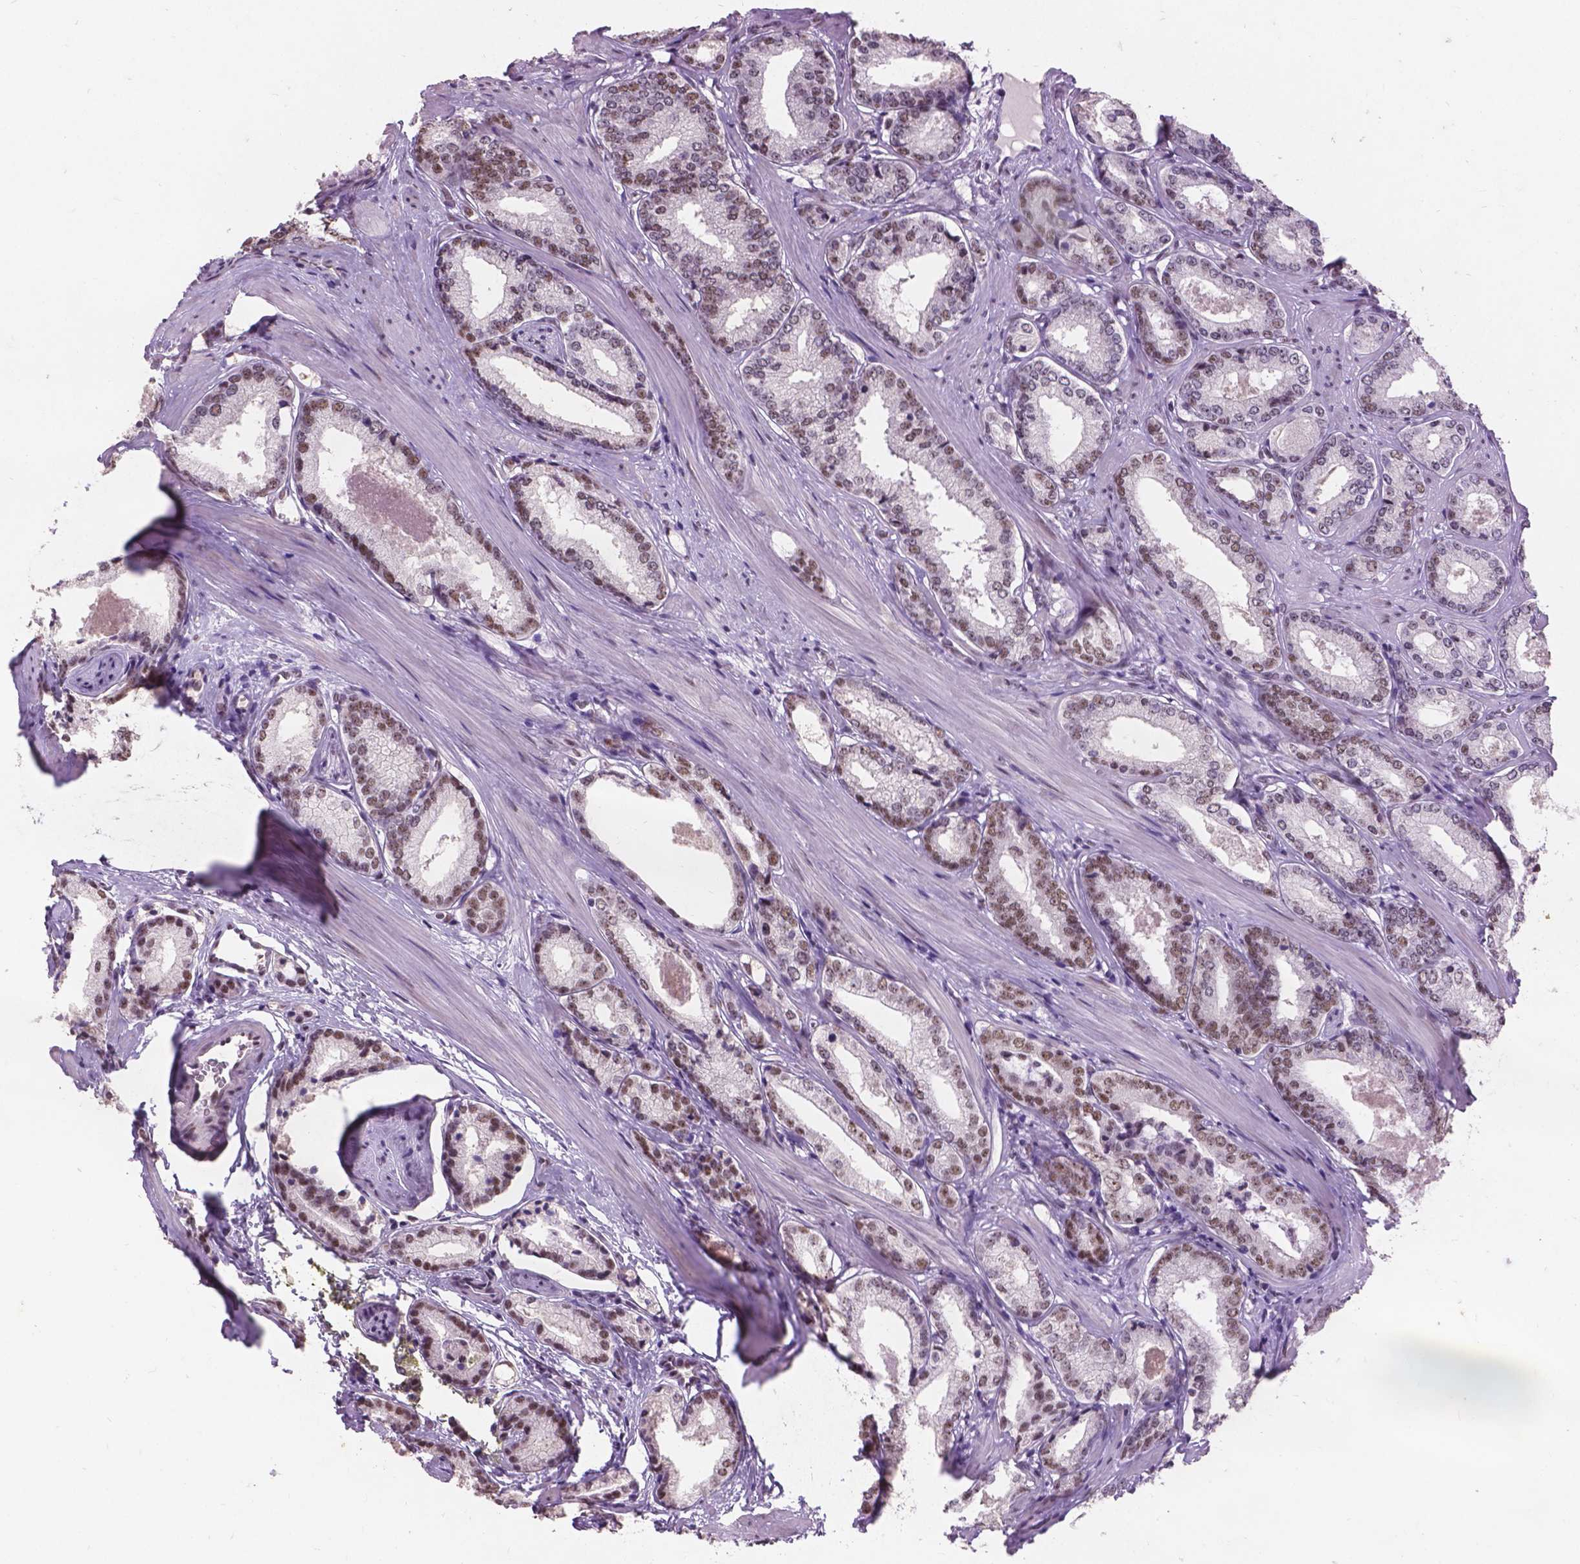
{"staining": {"intensity": "weak", "quantity": "25%-75%", "location": "nuclear"}, "tissue": "prostate cancer", "cell_type": "Tumor cells", "image_type": "cancer", "snomed": [{"axis": "morphology", "description": "Adenocarcinoma, Low grade"}, {"axis": "topography", "description": "Prostate"}], "caption": "Prostate cancer (low-grade adenocarcinoma) stained with IHC exhibits weak nuclear positivity in about 25%-75% of tumor cells. (IHC, brightfield microscopy, high magnification).", "gene": "COIL", "patient": {"sex": "male", "age": 56}}